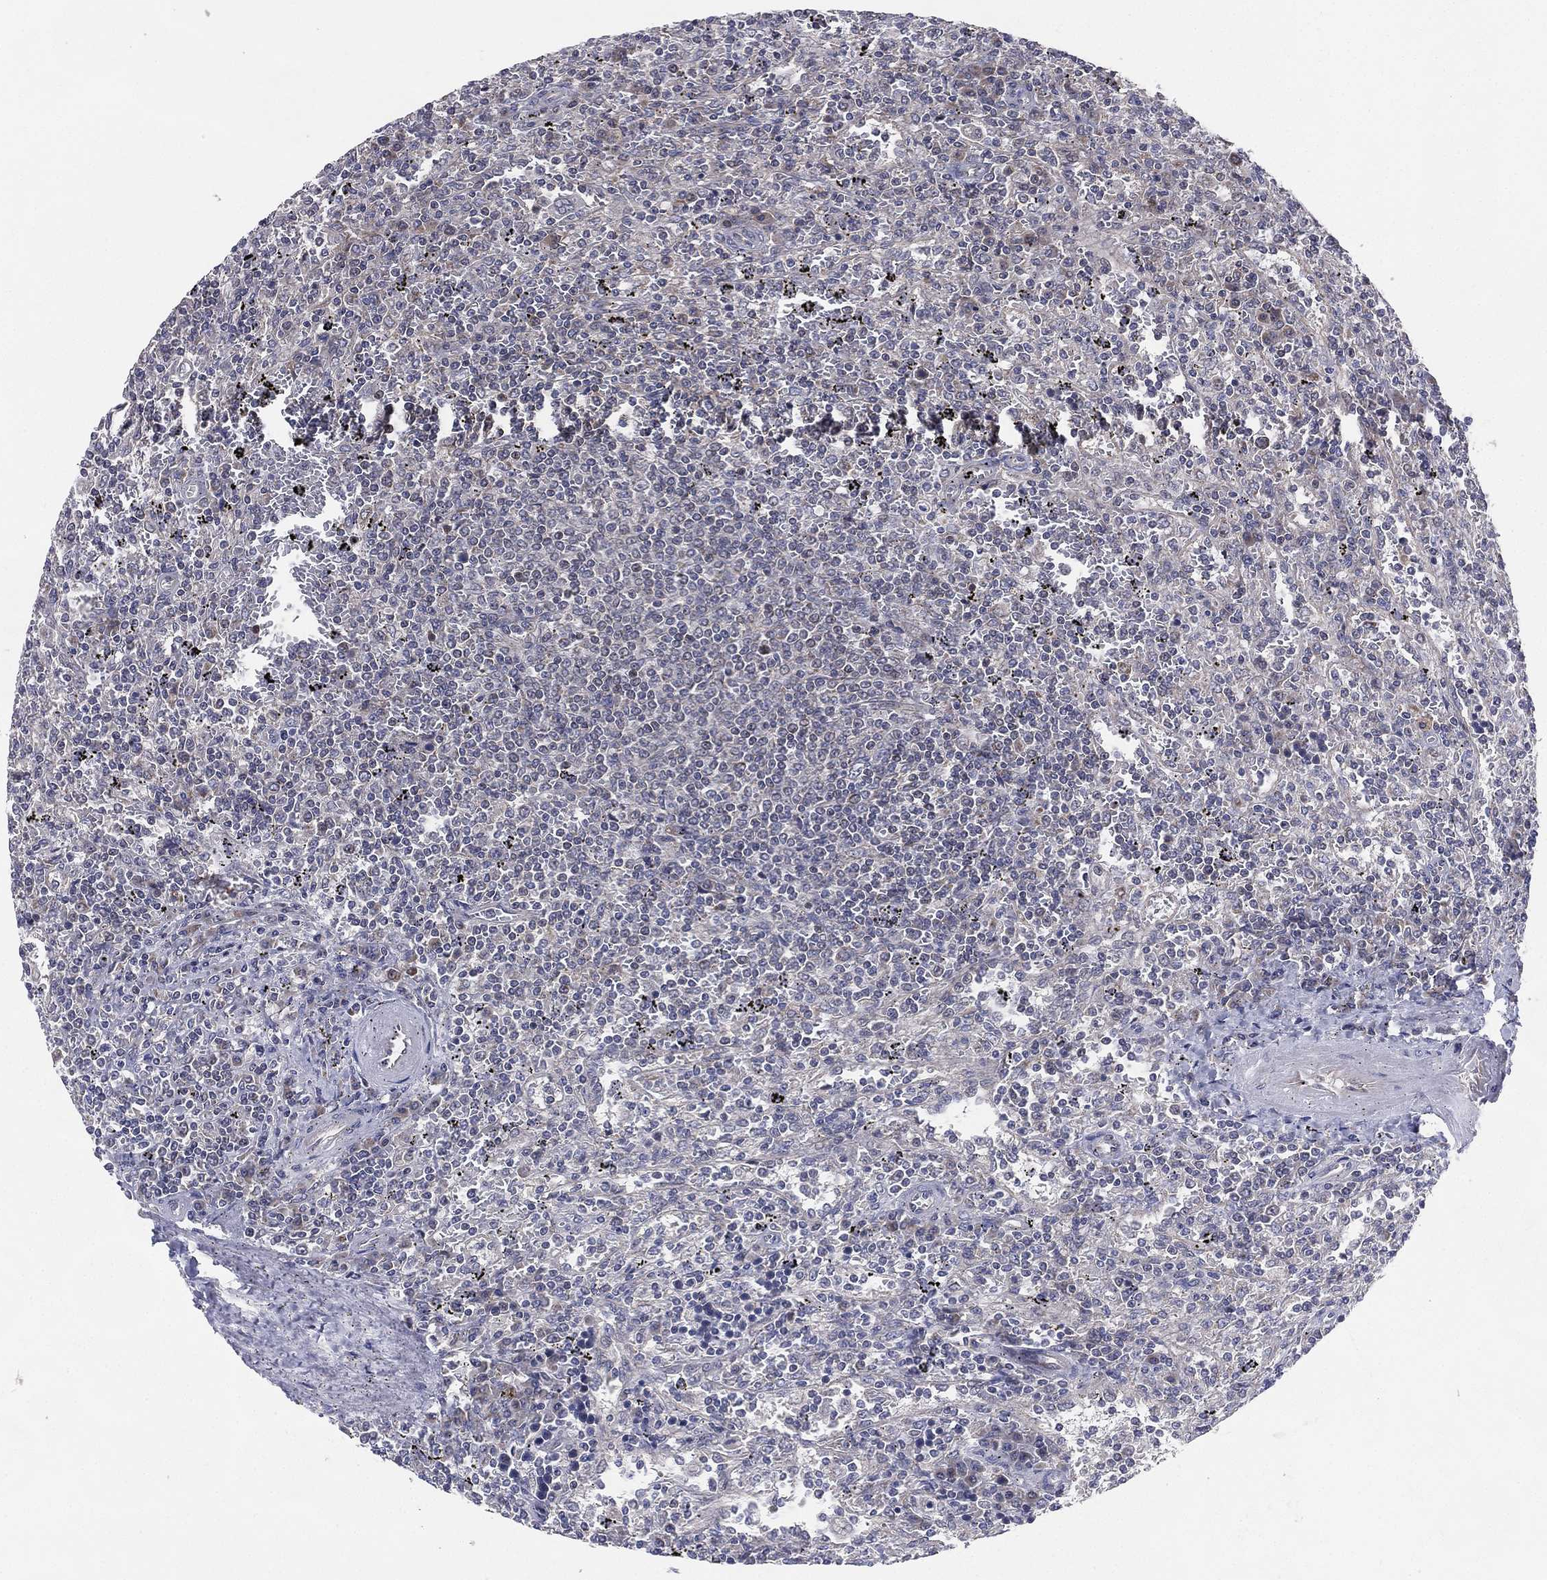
{"staining": {"intensity": "negative", "quantity": "none", "location": "none"}, "tissue": "lymphoma", "cell_type": "Tumor cells", "image_type": "cancer", "snomed": [{"axis": "morphology", "description": "Malignant lymphoma, non-Hodgkin's type, Low grade"}, {"axis": "topography", "description": "Spleen"}], "caption": "This is an immunohistochemistry (IHC) micrograph of human lymphoma. There is no expression in tumor cells.", "gene": "KAT14", "patient": {"sex": "male", "age": 62}}